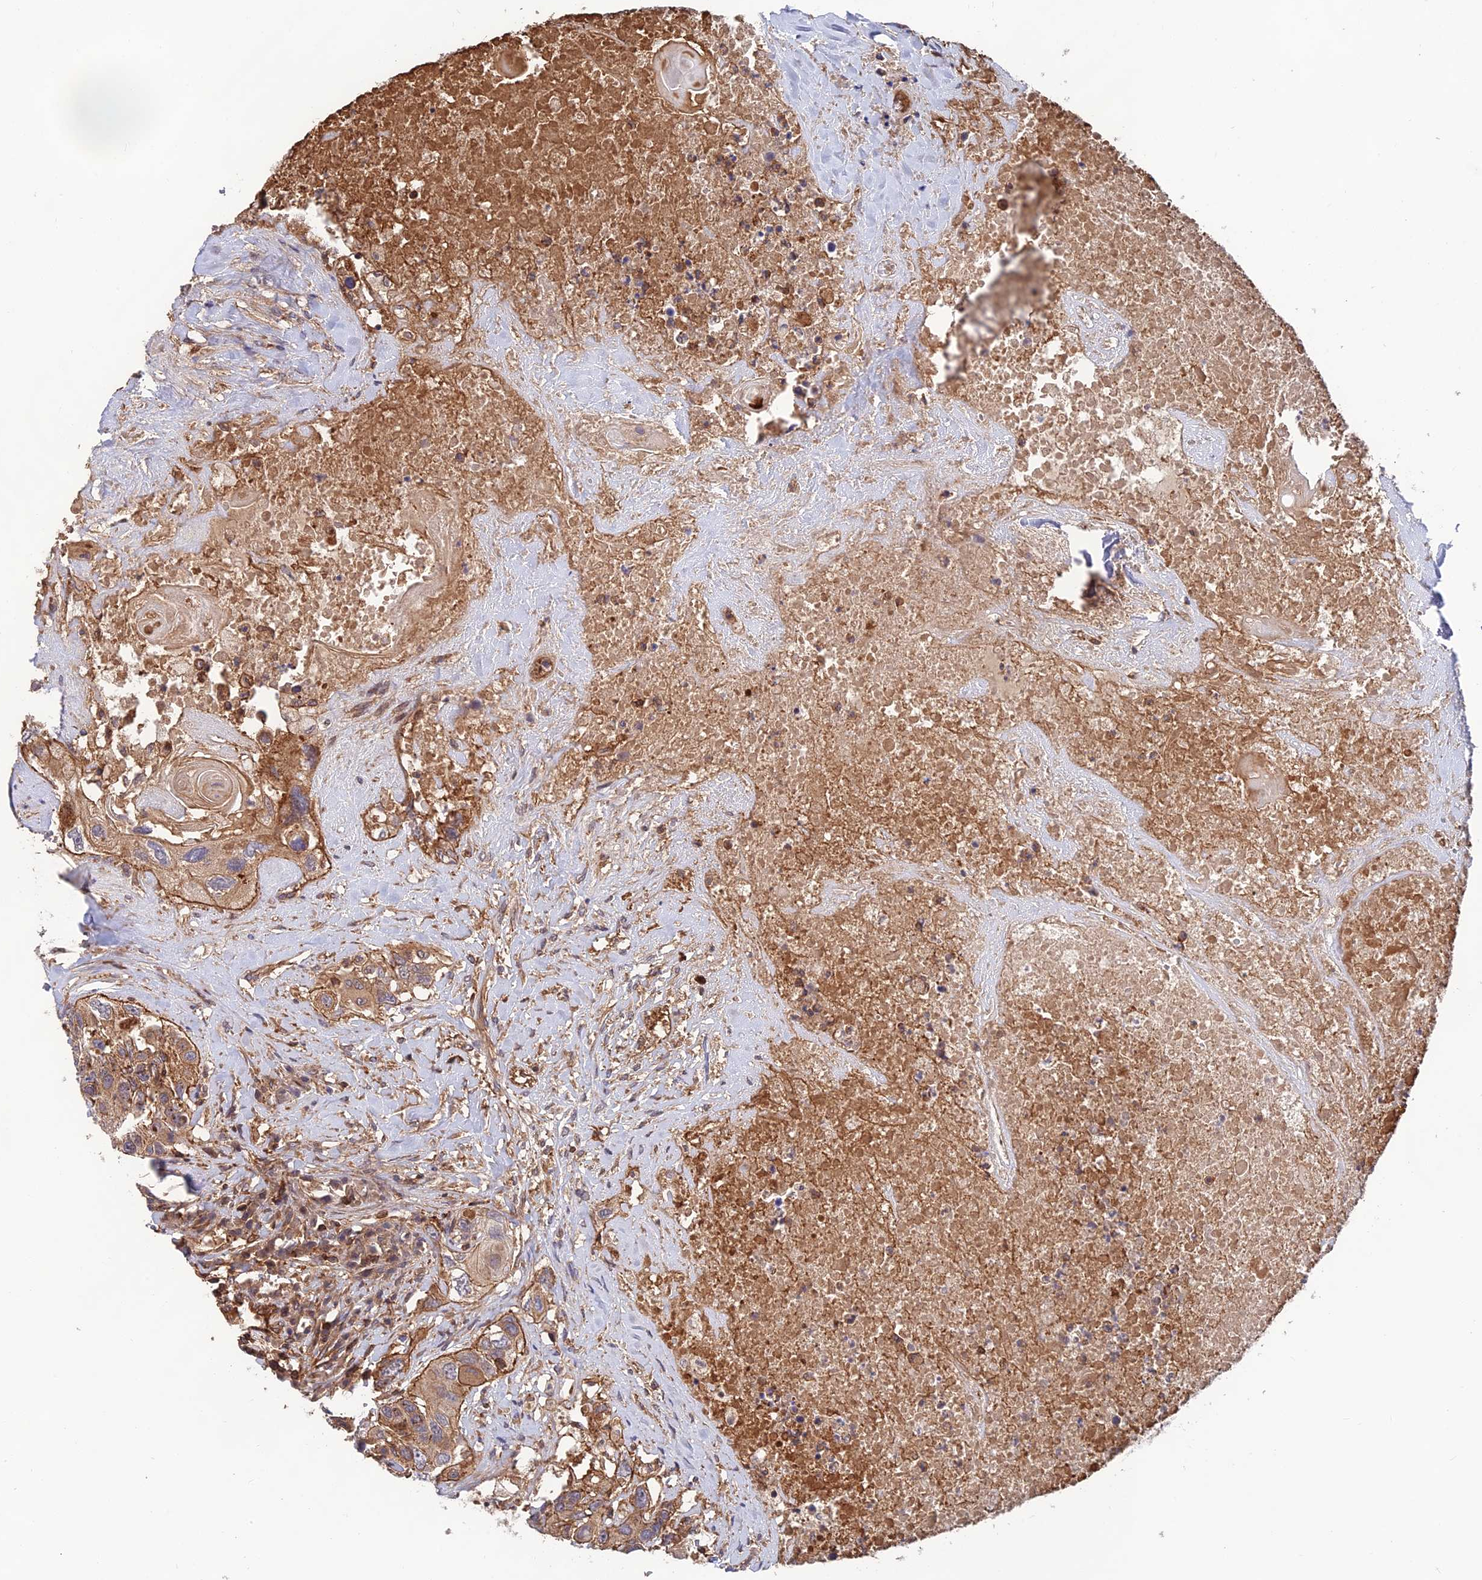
{"staining": {"intensity": "moderate", "quantity": ">75%", "location": "cytoplasmic/membranous"}, "tissue": "head and neck cancer", "cell_type": "Tumor cells", "image_type": "cancer", "snomed": [{"axis": "morphology", "description": "Squamous cell carcinoma, NOS"}, {"axis": "topography", "description": "Head-Neck"}], "caption": "Protein staining of head and neck cancer (squamous cell carcinoma) tissue shows moderate cytoplasmic/membranous expression in approximately >75% of tumor cells.", "gene": "OSBPL1A", "patient": {"sex": "male", "age": 66}}